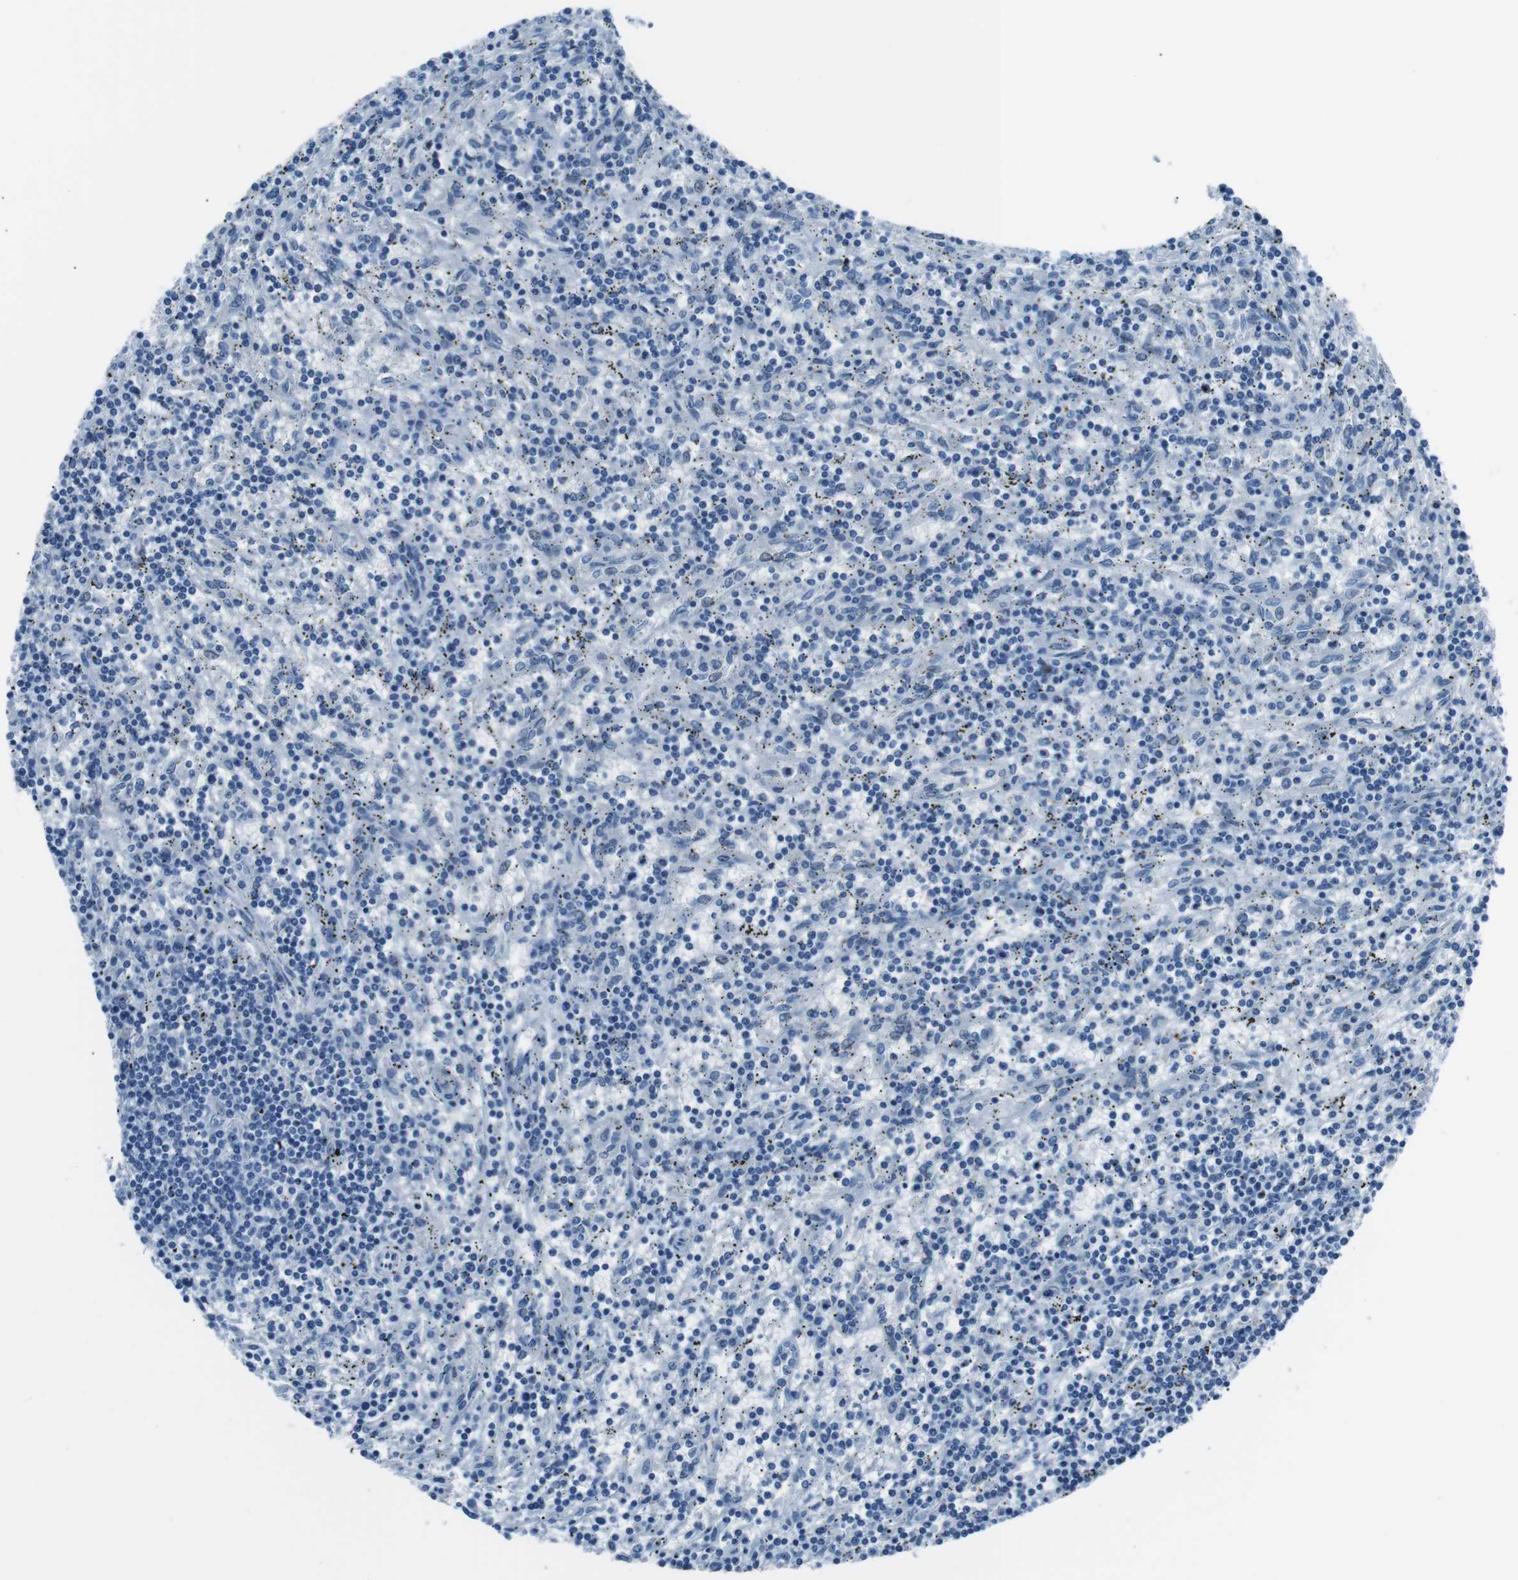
{"staining": {"intensity": "negative", "quantity": "none", "location": "none"}, "tissue": "lymphoma", "cell_type": "Tumor cells", "image_type": "cancer", "snomed": [{"axis": "morphology", "description": "Malignant lymphoma, non-Hodgkin's type, Low grade"}, {"axis": "topography", "description": "Spleen"}], "caption": "Protein analysis of malignant lymphoma, non-Hodgkin's type (low-grade) shows no significant positivity in tumor cells. (DAB (3,3'-diaminobenzidine) immunohistochemistry visualized using brightfield microscopy, high magnification).", "gene": "CSF2RA", "patient": {"sex": "male", "age": 76}}